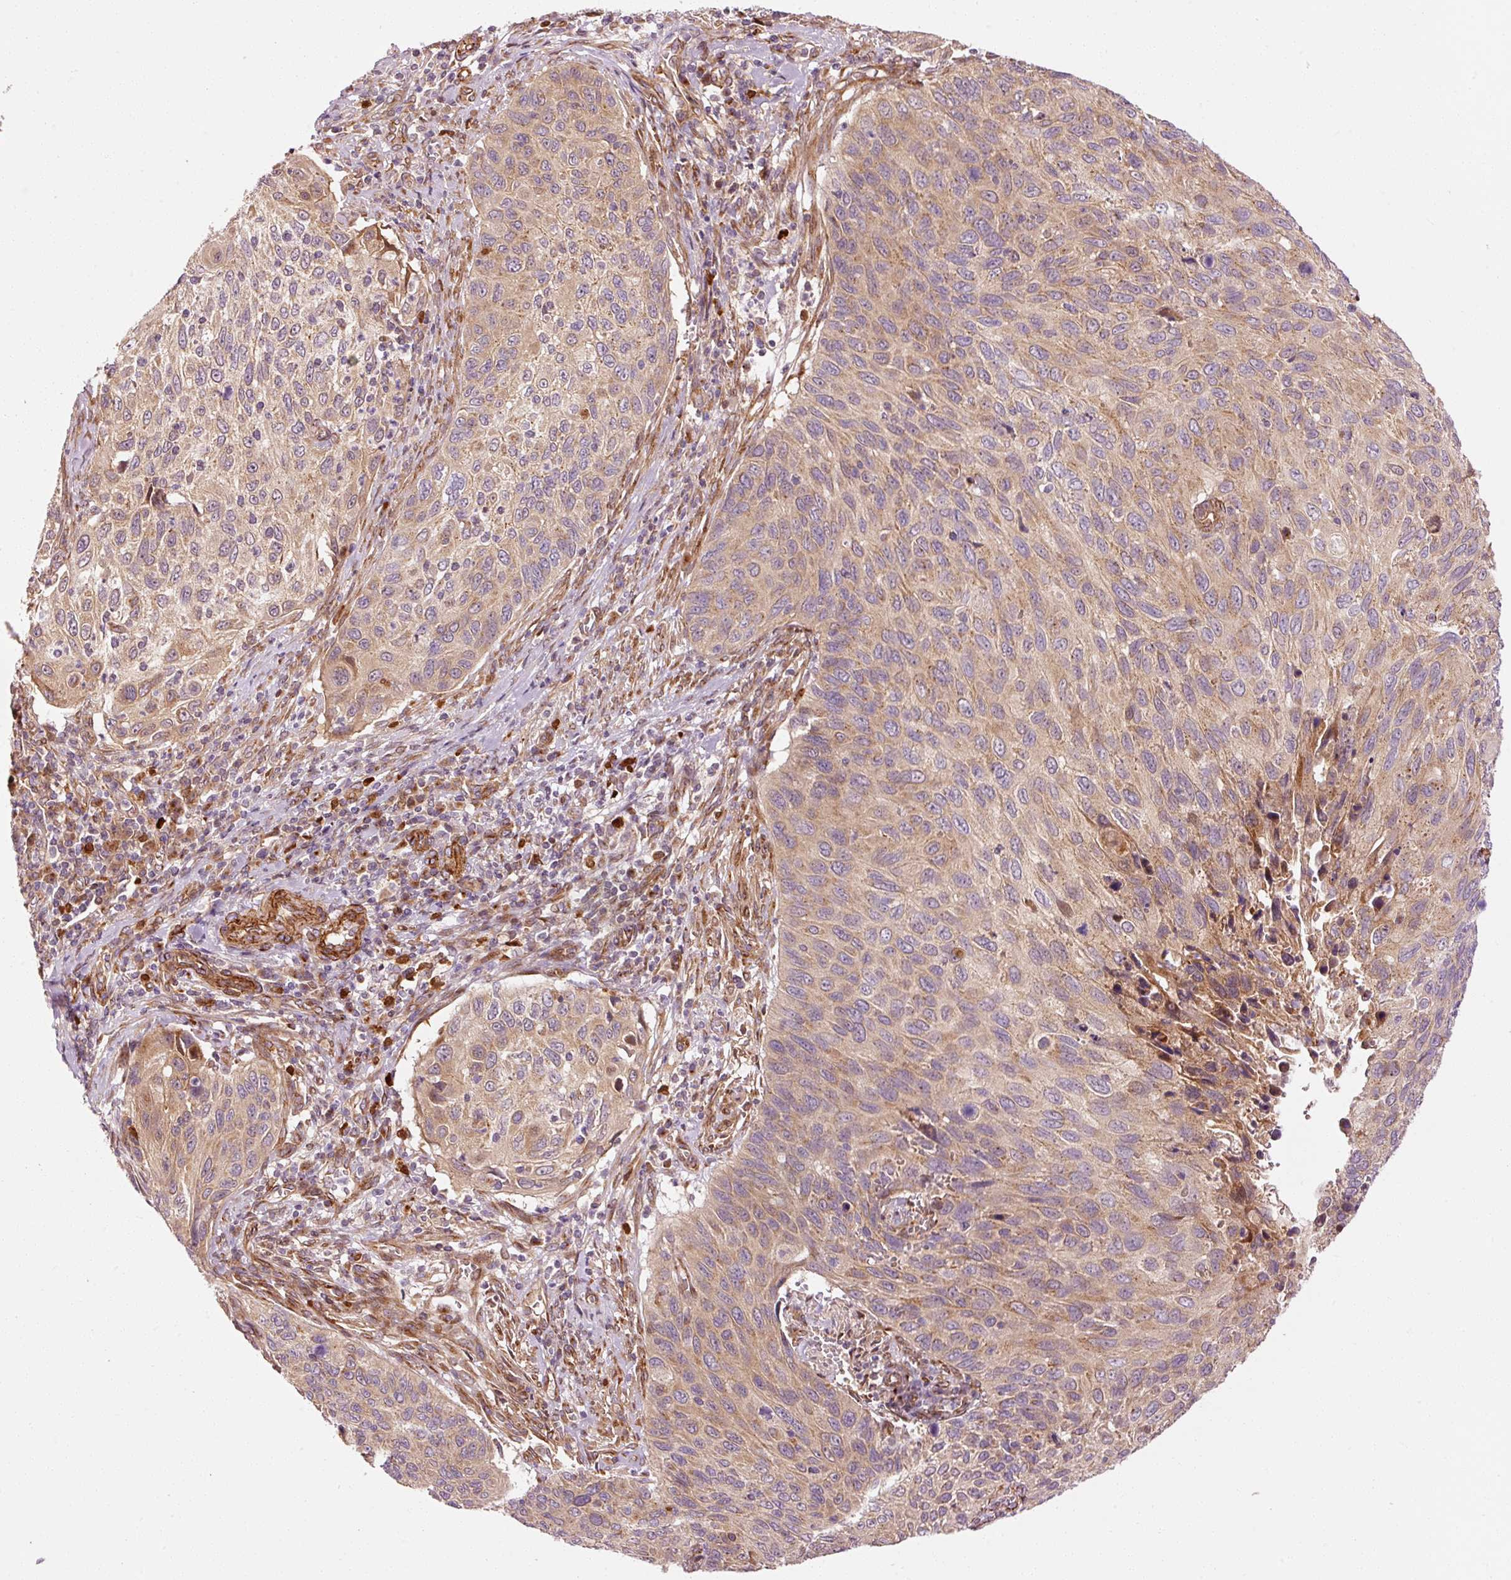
{"staining": {"intensity": "moderate", "quantity": ">75%", "location": "cytoplasmic/membranous"}, "tissue": "cervical cancer", "cell_type": "Tumor cells", "image_type": "cancer", "snomed": [{"axis": "morphology", "description": "Squamous cell carcinoma, NOS"}, {"axis": "topography", "description": "Cervix"}], "caption": "The micrograph displays staining of cervical cancer, revealing moderate cytoplasmic/membranous protein expression (brown color) within tumor cells.", "gene": "PPP1R14B", "patient": {"sex": "female", "age": 70}}